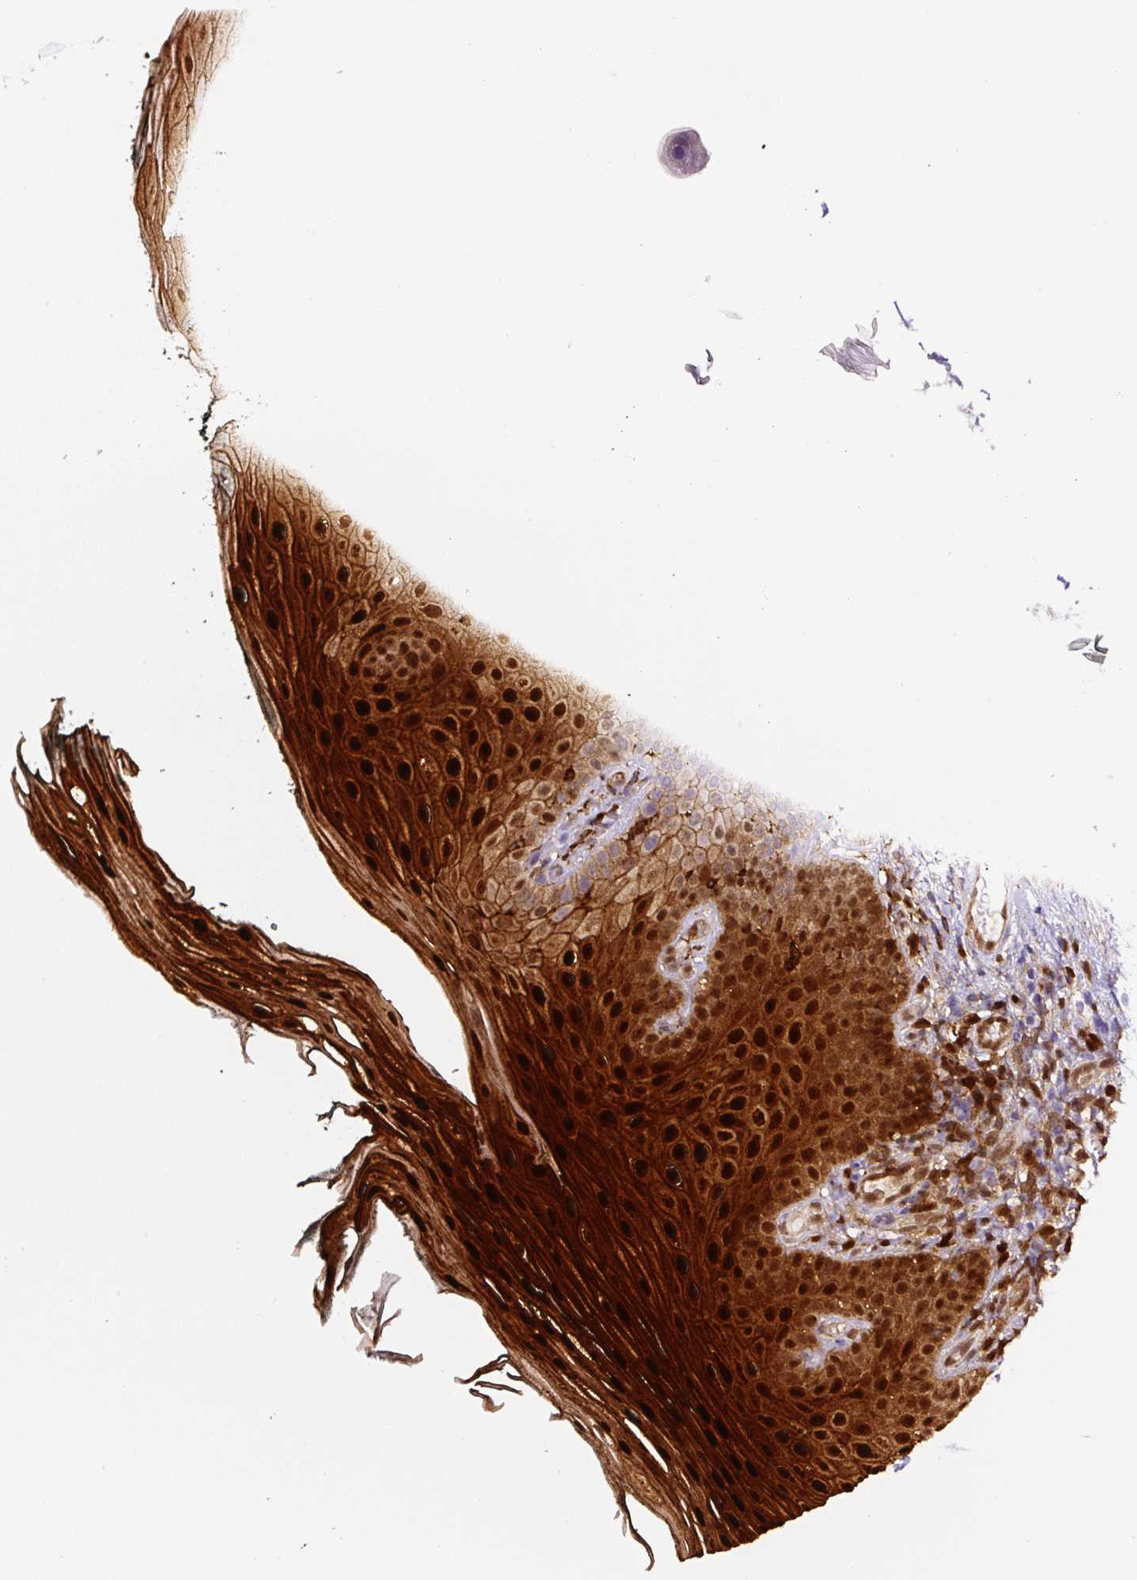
{"staining": {"intensity": "strong", "quantity": ">75%", "location": "cytoplasmic/membranous,nuclear"}, "tissue": "oral mucosa", "cell_type": "Squamous epithelial cells", "image_type": "normal", "snomed": [{"axis": "morphology", "description": "Normal tissue, NOS"}, {"axis": "topography", "description": "Oral tissue"}], "caption": "Strong cytoplasmic/membranous,nuclear protein expression is identified in approximately >75% of squamous epithelial cells in oral mucosa.", "gene": "ANXA1", "patient": {"sex": "male", "age": 75}}